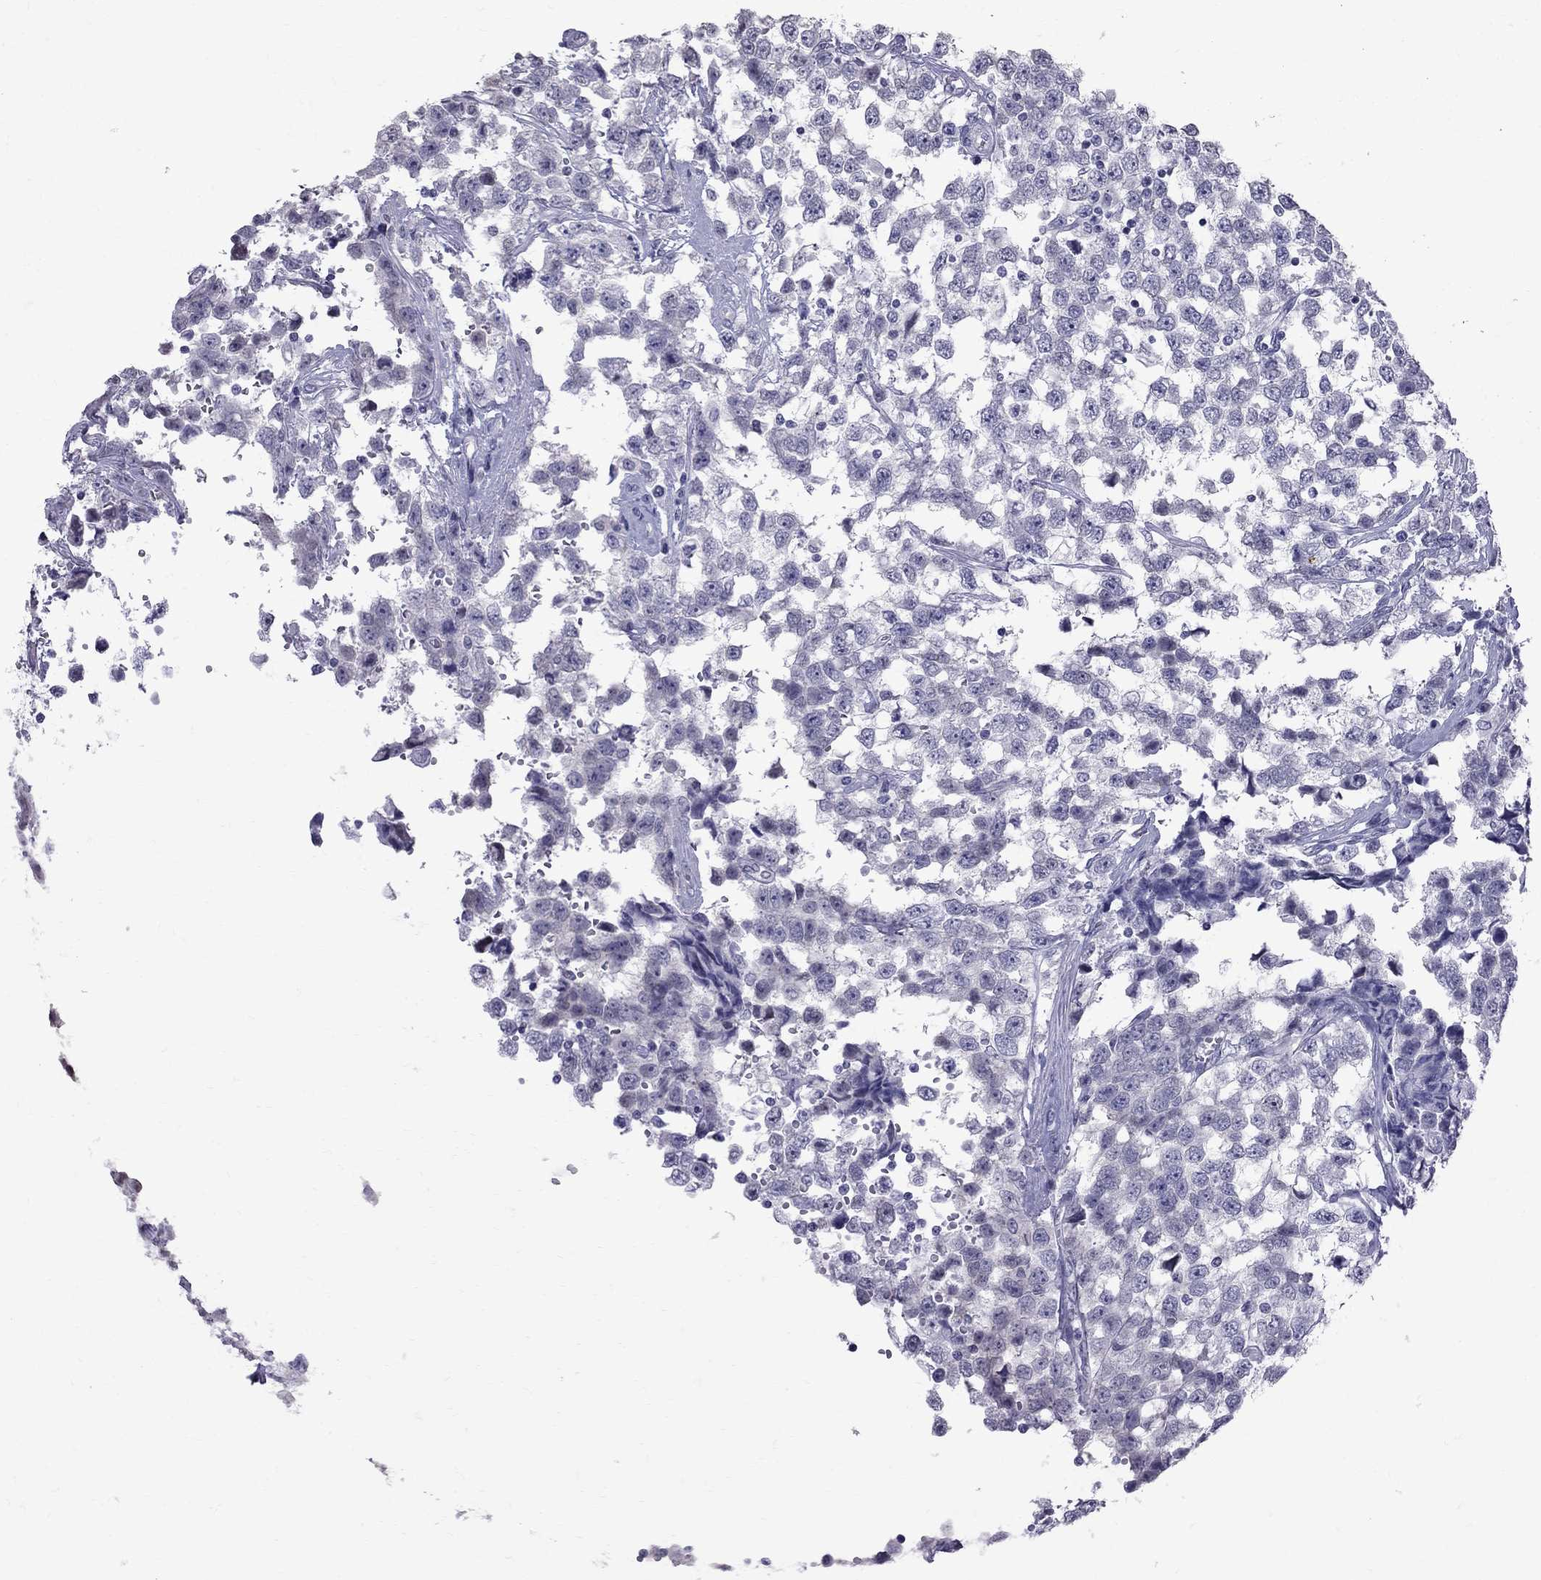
{"staining": {"intensity": "negative", "quantity": "none", "location": "none"}, "tissue": "testis cancer", "cell_type": "Tumor cells", "image_type": "cancer", "snomed": [{"axis": "morphology", "description": "Seminoma, NOS"}, {"axis": "topography", "description": "Testis"}], "caption": "Immunohistochemical staining of testis cancer (seminoma) exhibits no significant staining in tumor cells. The staining was performed using DAB (3,3'-diaminobenzidine) to visualize the protein expression in brown, while the nuclei were stained in blue with hematoxylin (Magnification: 20x).", "gene": "MUC15", "patient": {"sex": "male", "age": 34}}